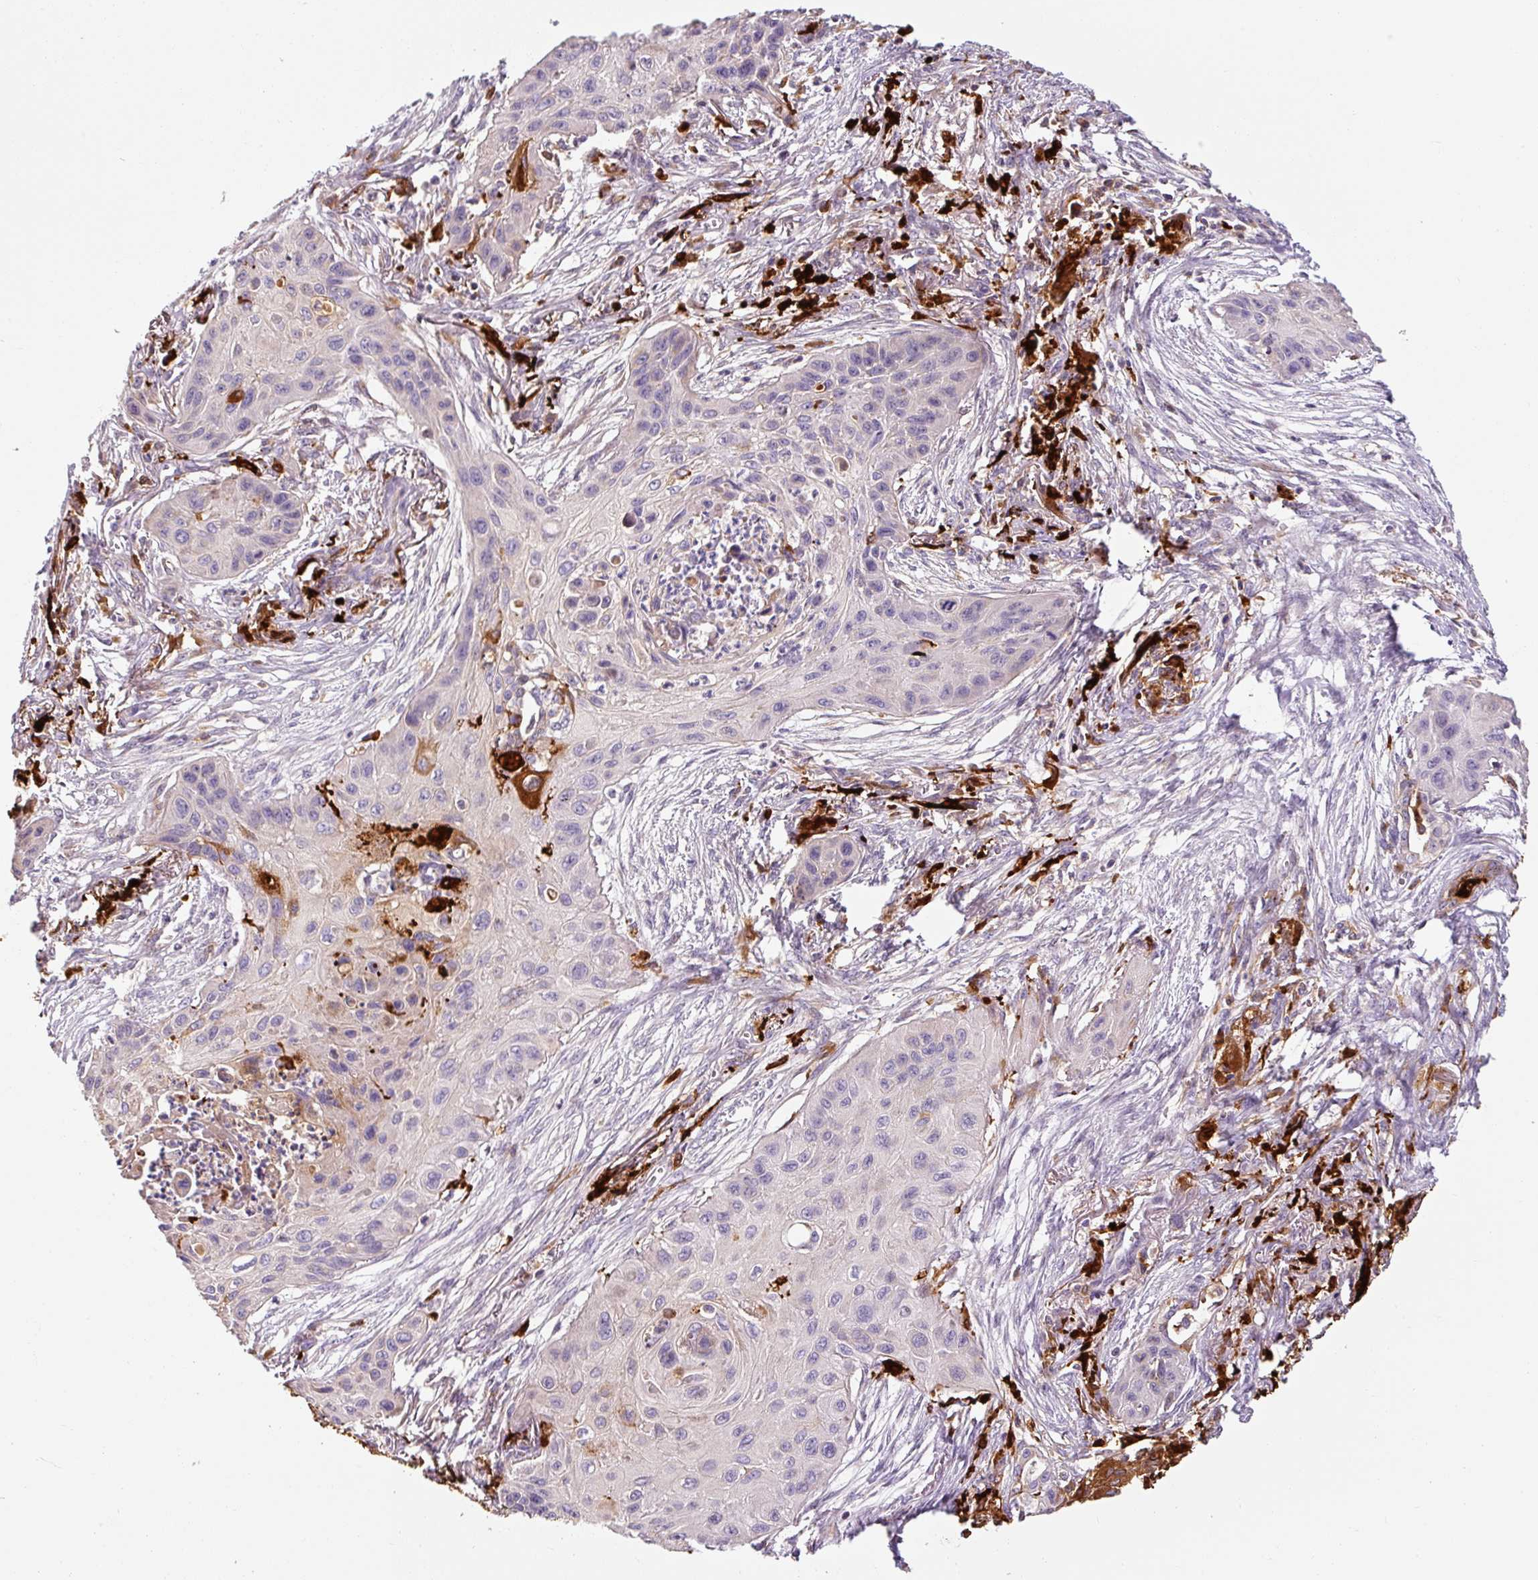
{"staining": {"intensity": "weak", "quantity": "<25%", "location": "cytoplasmic/membranous"}, "tissue": "lung cancer", "cell_type": "Tumor cells", "image_type": "cancer", "snomed": [{"axis": "morphology", "description": "Squamous cell carcinoma, NOS"}, {"axis": "topography", "description": "Lung"}], "caption": "DAB immunohistochemical staining of squamous cell carcinoma (lung) demonstrates no significant positivity in tumor cells. The staining is performed using DAB (3,3'-diaminobenzidine) brown chromogen with nuclei counter-stained in using hematoxylin.", "gene": "FUT10", "patient": {"sex": "male", "age": 71}}